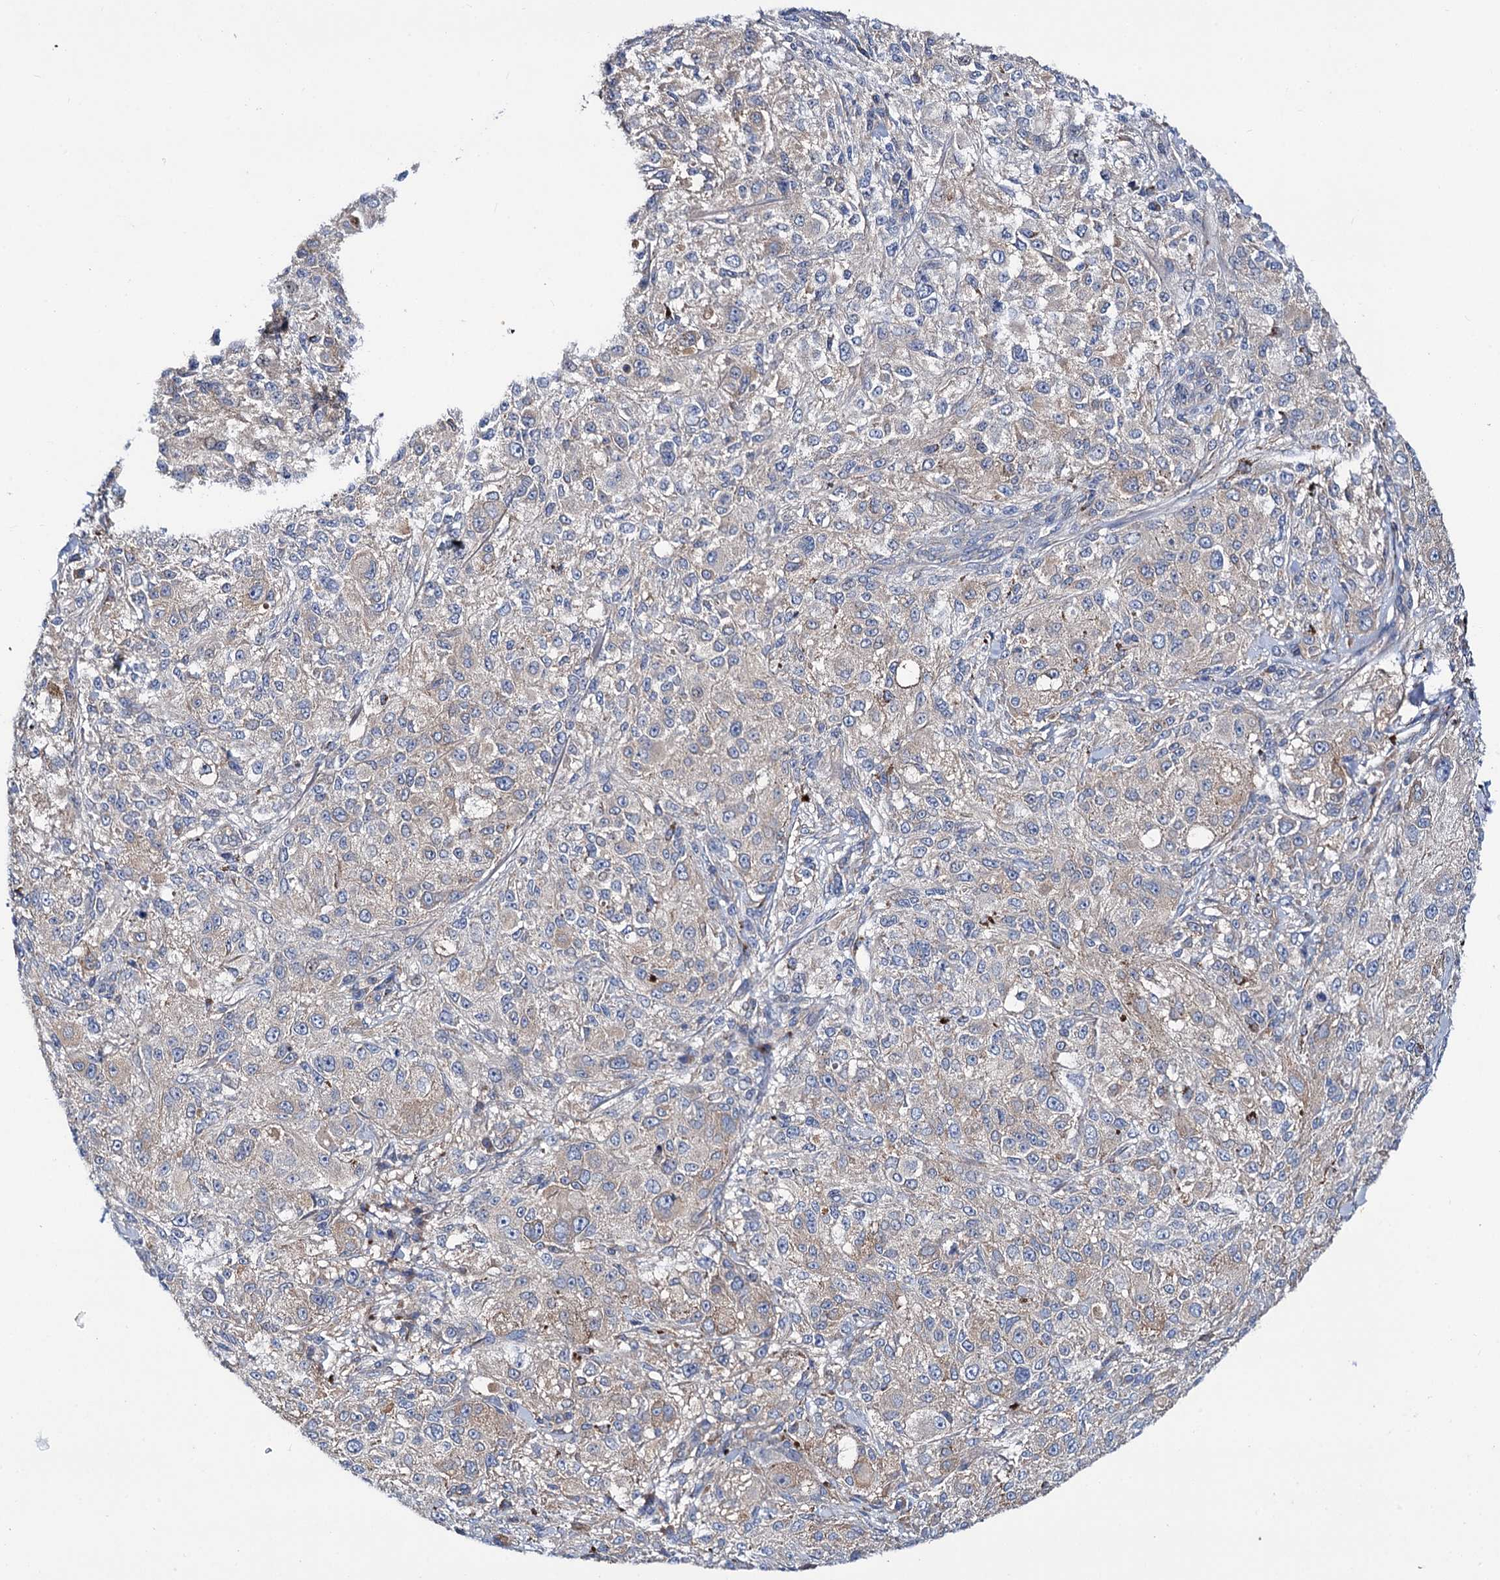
{"staining": {"intensity": "negative", "quantity": "none", "location": "none"}, "tissue": "melanoma", "cell_type": "Tumor cells", "image_type": "cancer", "snomed": [{"axis": "morphology", "description": "Necrosis, NOS"}, {"axis": "morphology", "description": "Malignant melanoma, NOS"}, {"axis": "topography", "description": "Skin"}], "caption": "Malignant melanoma was stained to show a protein in brown. There is no significant expression in tumor cells.", "gene": "TRIM55", "patient": {"sex": "female", "age": 87}}